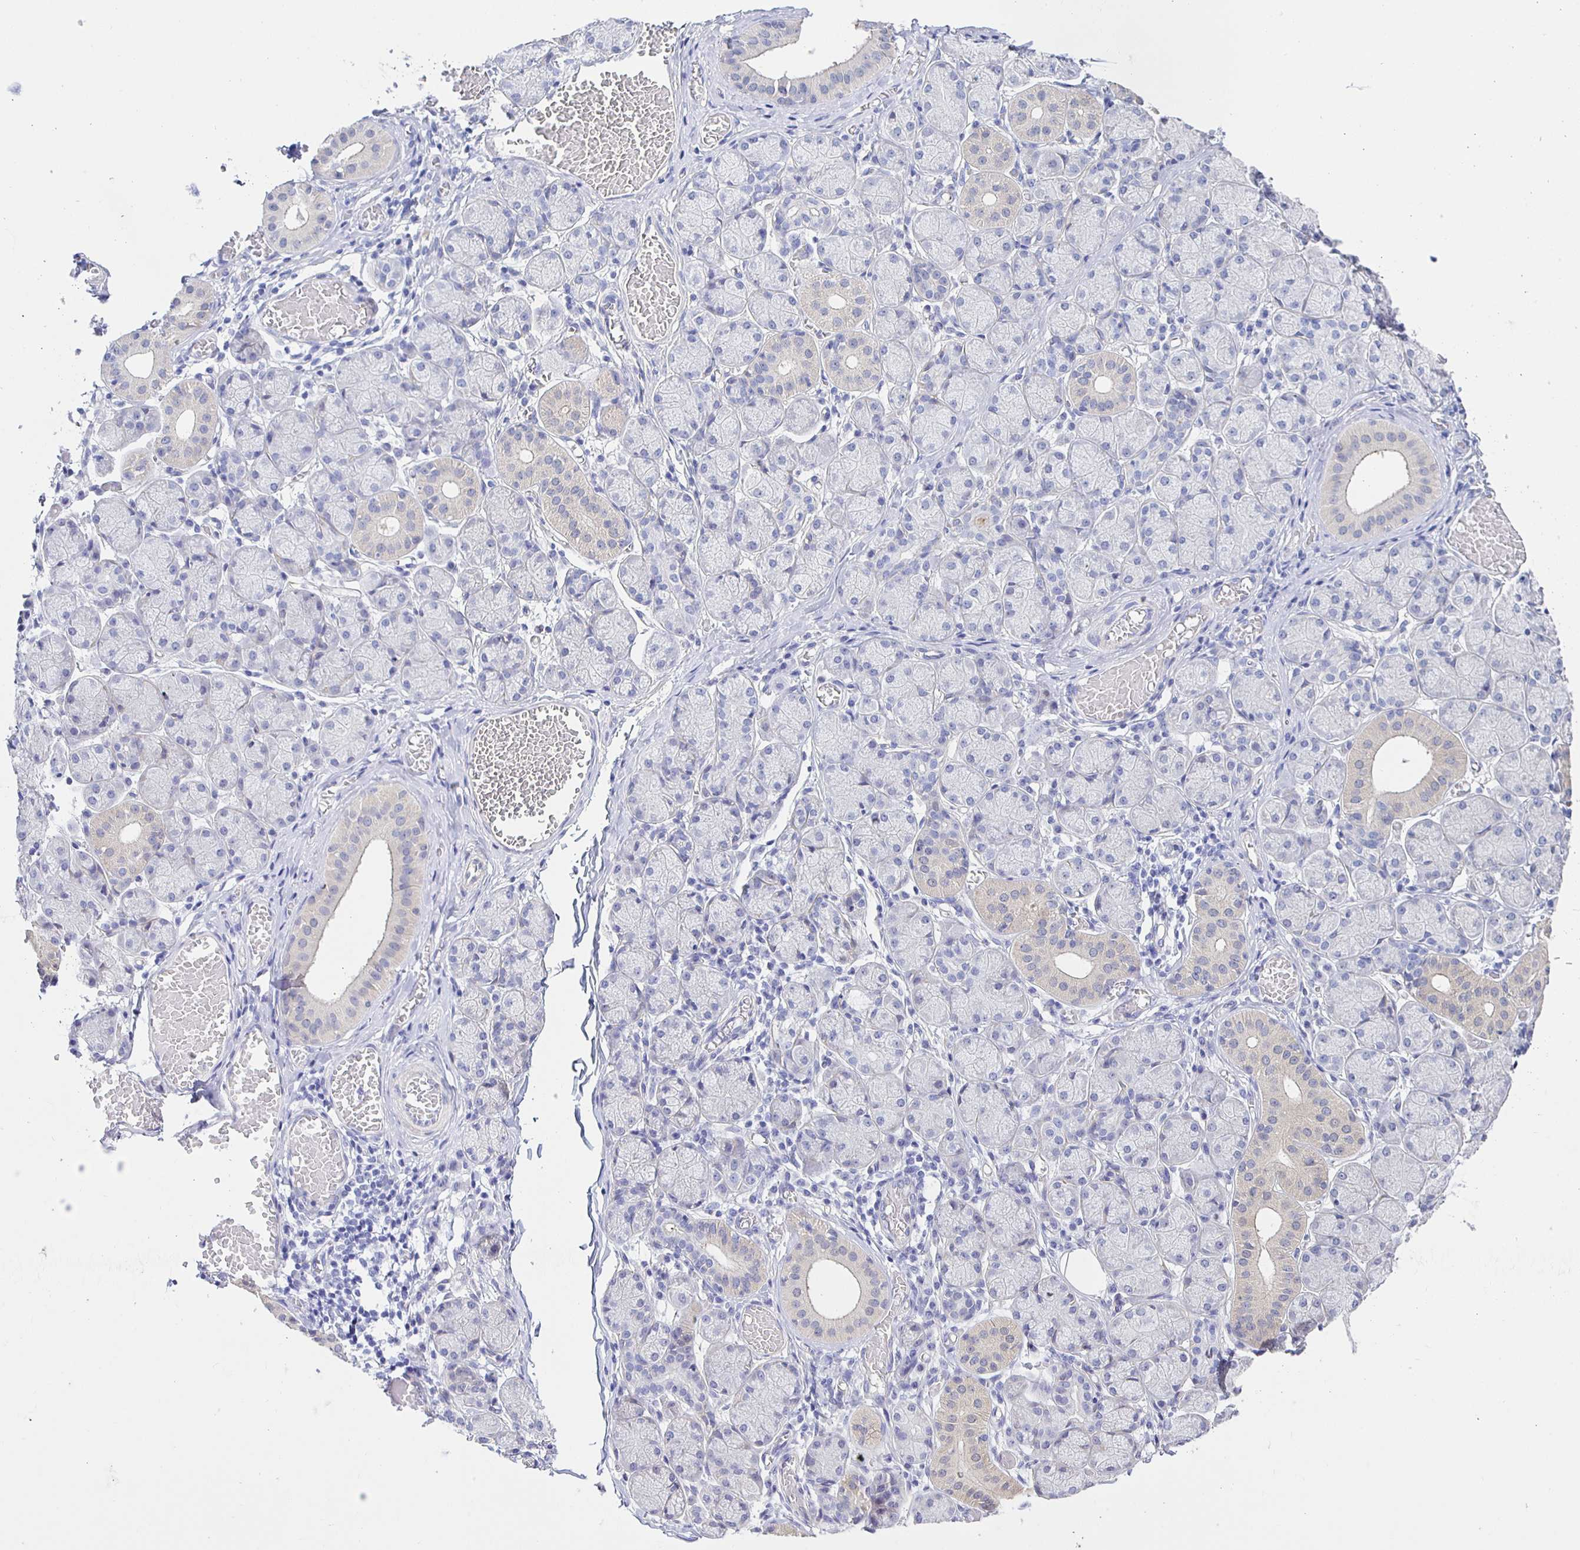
{"staining": {"intensity": "negative", "quantity": "none", "location": "none"}, "tissue": "salivary gland", "cell_type": "Glandular cells", "image_type": "normal", "snomed": [{"axis": "morphology", "description": "Normal tissue, NOS"}, {"axis": "topography", "description": "Salivary gland"}], "caption": "DAB (3,3'-diaminobenzidine) immunohistochemical staining of benign human salivary gland displays no significant staining in glandular cells. (Stains: DAB immunohistochemistry with hematoxylin counter stain, Microscopy: brightfield microscopy at high magnification).", "gene": "HSPA4L", "patient": {"sex": "female", "age": 24}}